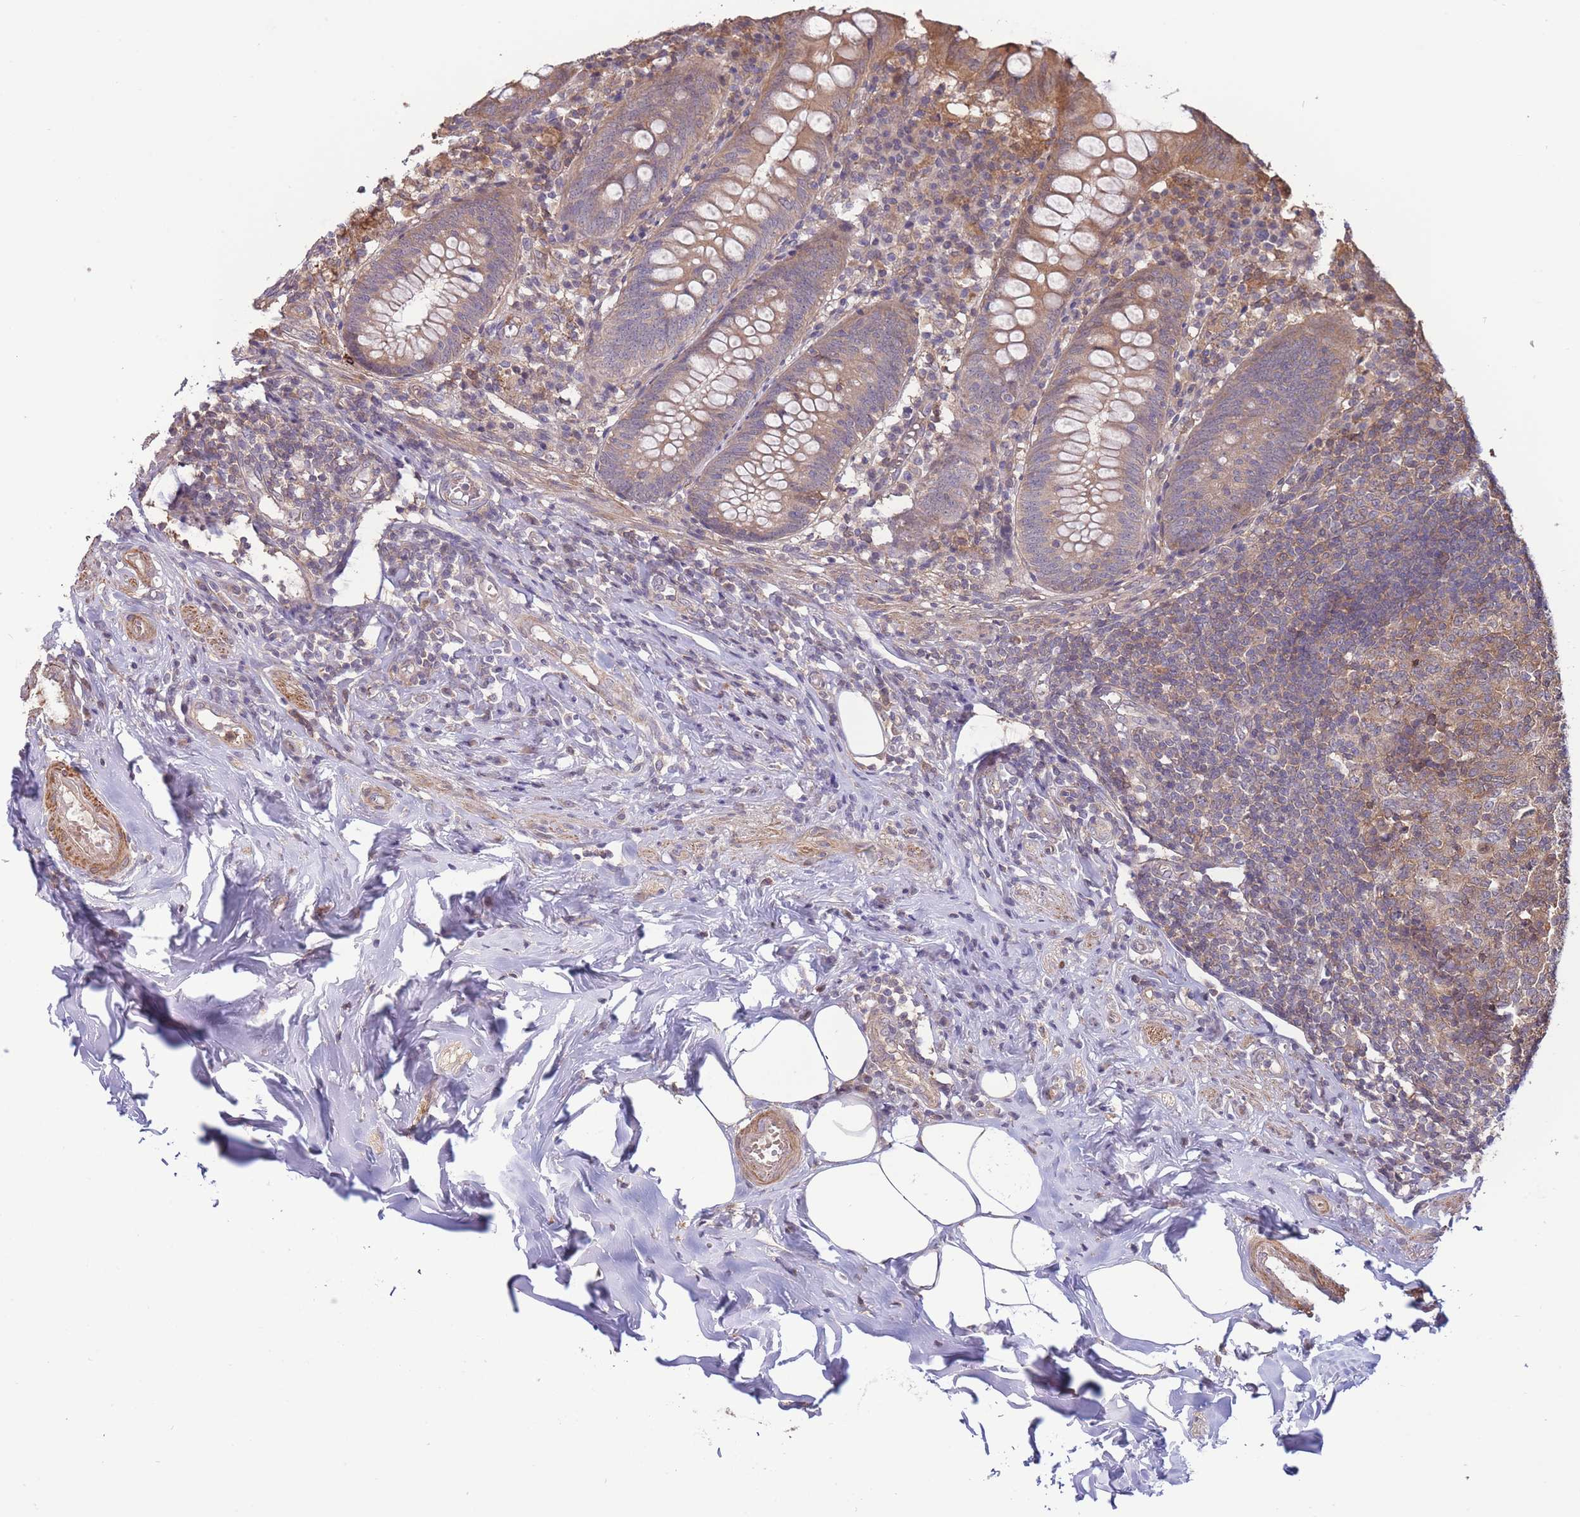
{"staining": {"intensity": "moderate", "quantity": "<25%", "location": "cytoplasmic/membranous"}, "tissue": "appendix", "cell_type": "Glandular cells", "image_type": "normal", "snomed": [{"axis": "morphology", "description": "Normal tissue, NOS"}, {"axis": "topography", "description": "Appendix"}], "caption": "DAB immunohistochemical staining of unremarkable appendix demonstrates moderate cytoplasmic/membranous protein expression in about <25% of glandular cells.", "gene": "ZNF304", "patient": {"sex": "female", "age": 54}}